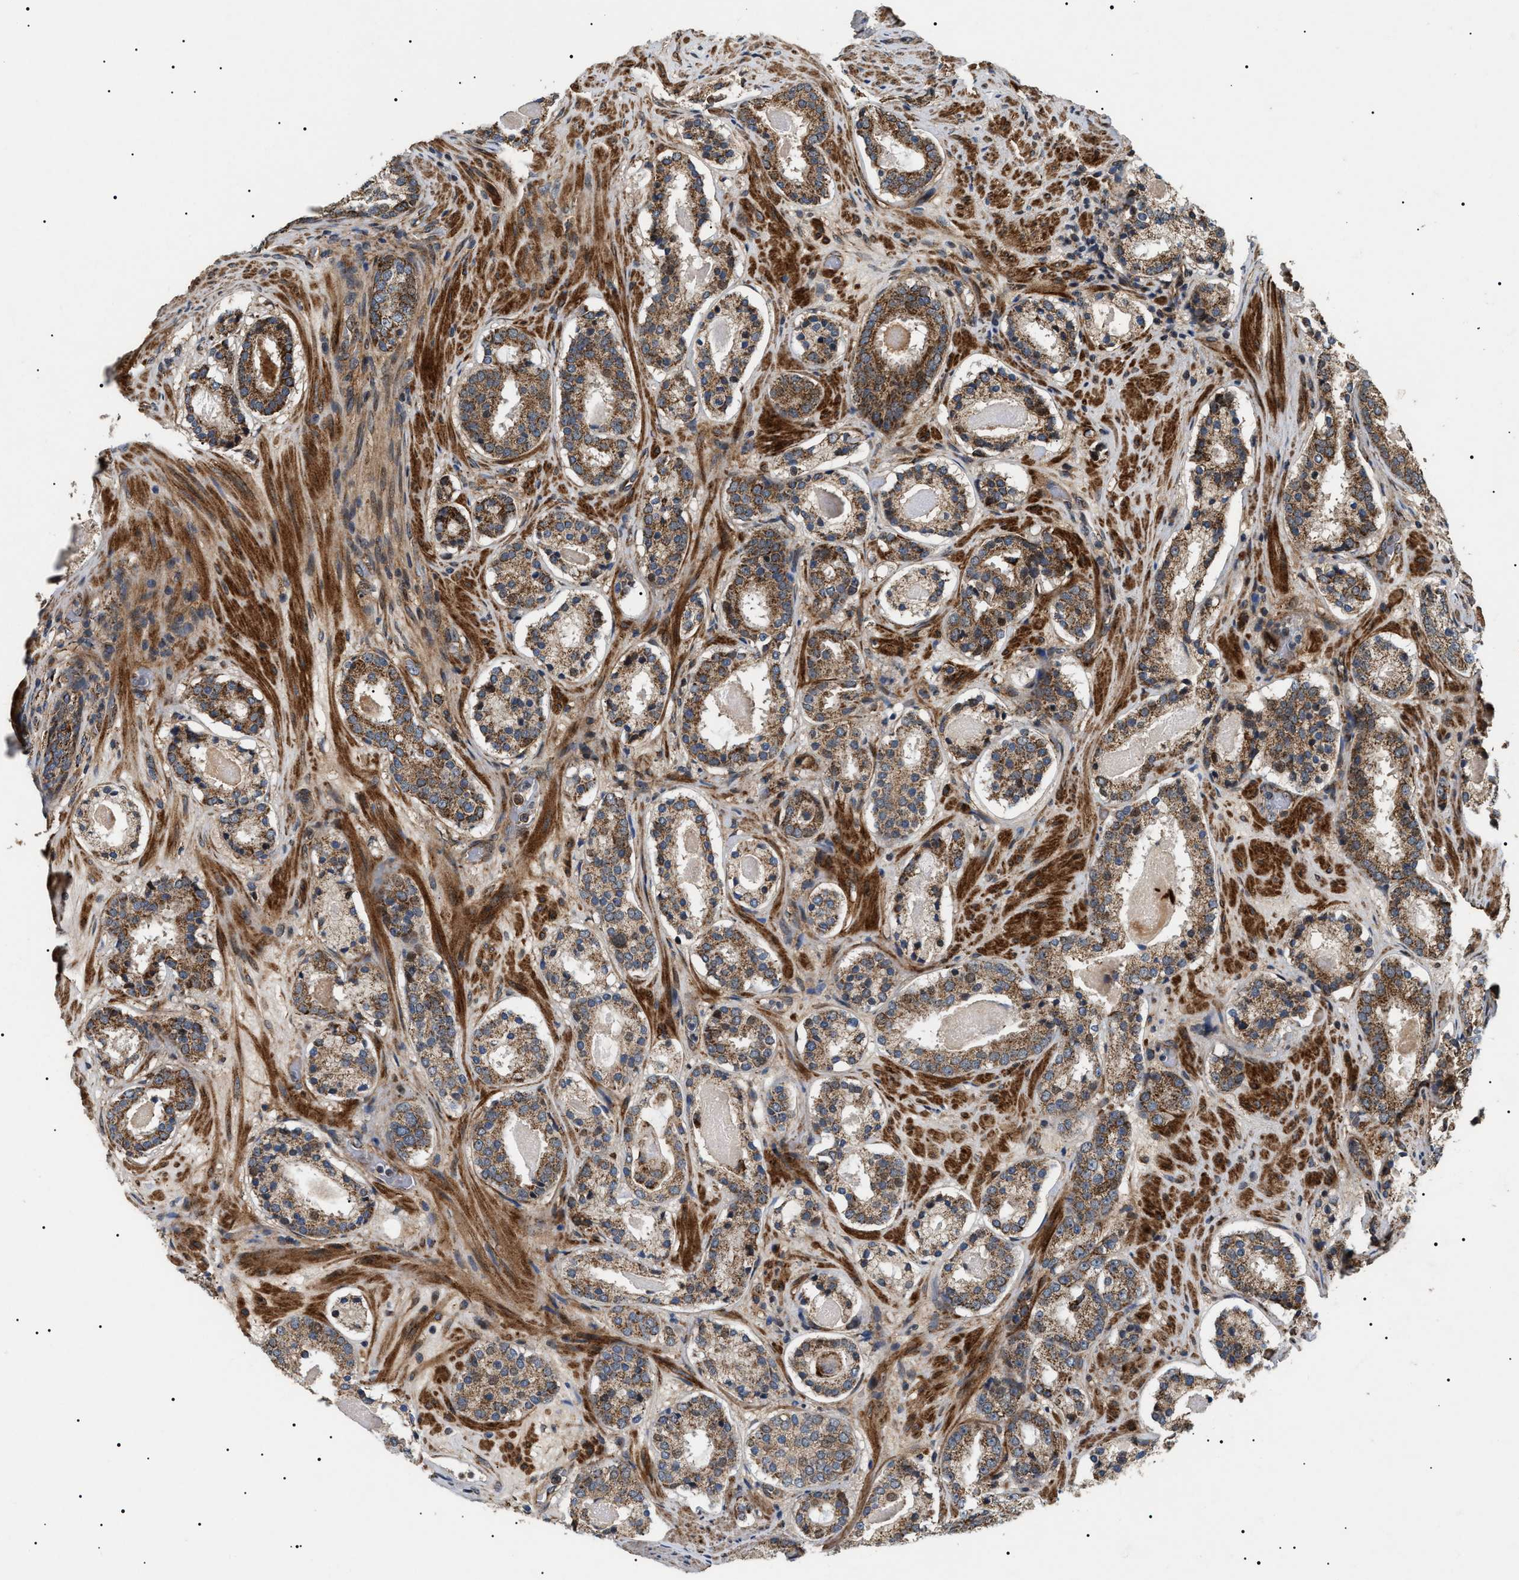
{"staining": {"intensity": "strong", "quantity": ">75%", "location": "cytoplasmic/membranous"}, "tissue": "prostate cancer", "cell_type": "Tumor cells", "image_type": "cancer", "snomed": [{"axis": "morphology", "description": "Adenocarcinoma, Low grade"}, {"axis": "topography", "description": "Prostate"}], "caption": "Strong cytoplasmic/membranous protein expression is identified in about >75% of tumor cells in prostate adenocarcinoma (low-grade).", "gene": "ZBTB26", "patient": {"sex": "male", "age": 69}}